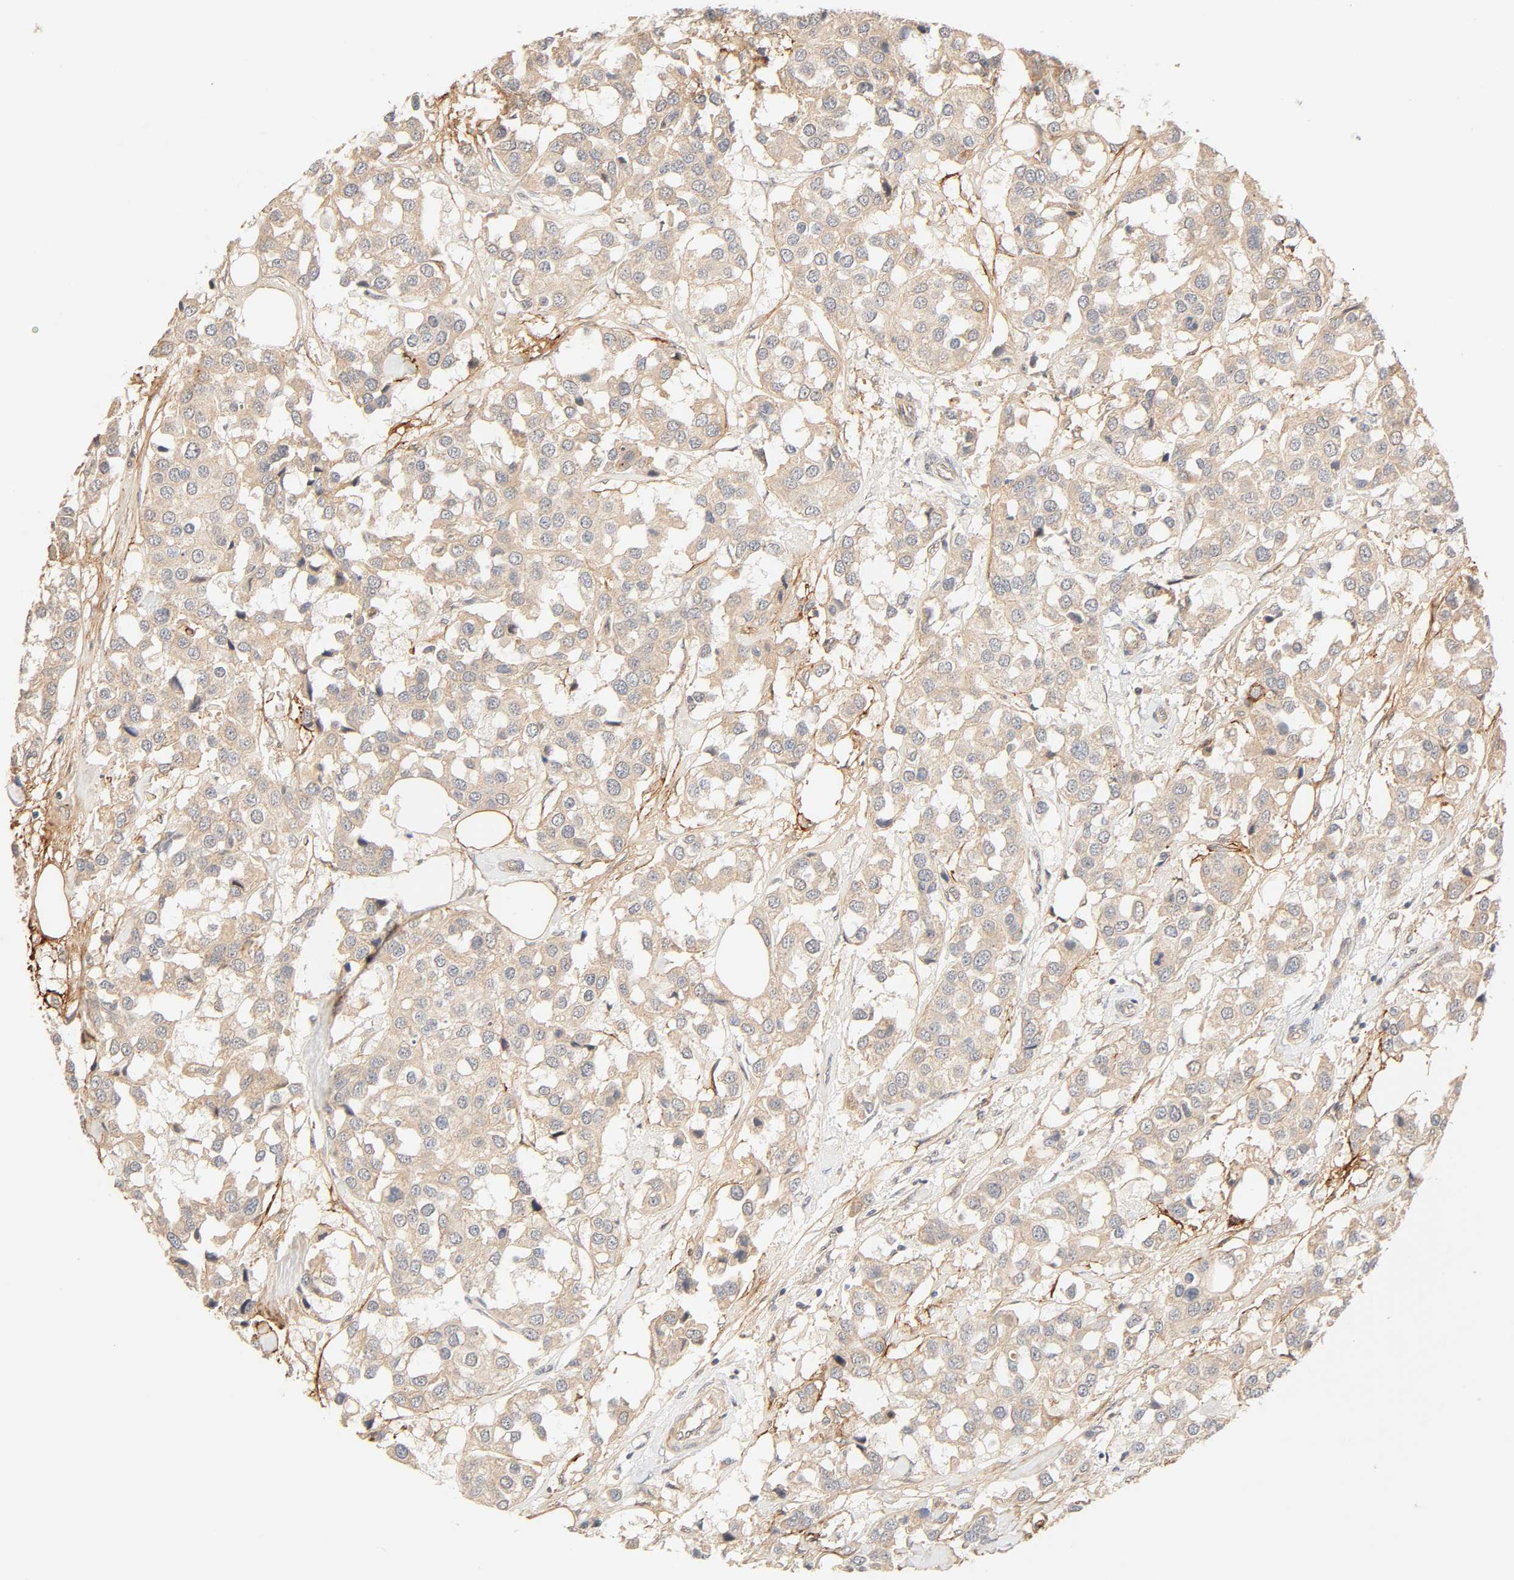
{"staining": {"intensity": "weak", "quantity": ">75%", "location": "cytoplasmic/membranous"}, "tissue": "breast cancer", "cell_type": "Tumor cells", "image_type": "cancer", "snomed": [{"axis": "morphology", "description": "Duct carcinoma"}, {"axis": "topography", "description": "Breast"}], "caption": "This image reveals breast cancer stained with IHC to label a protein in brown. The cytoplasmic/membranous of tumor cells show weak positivity for the protein. Nuclei are counter-stained blue.", "gene": "CACNA1G", "patient": {"sex": "female", "age": 80}}